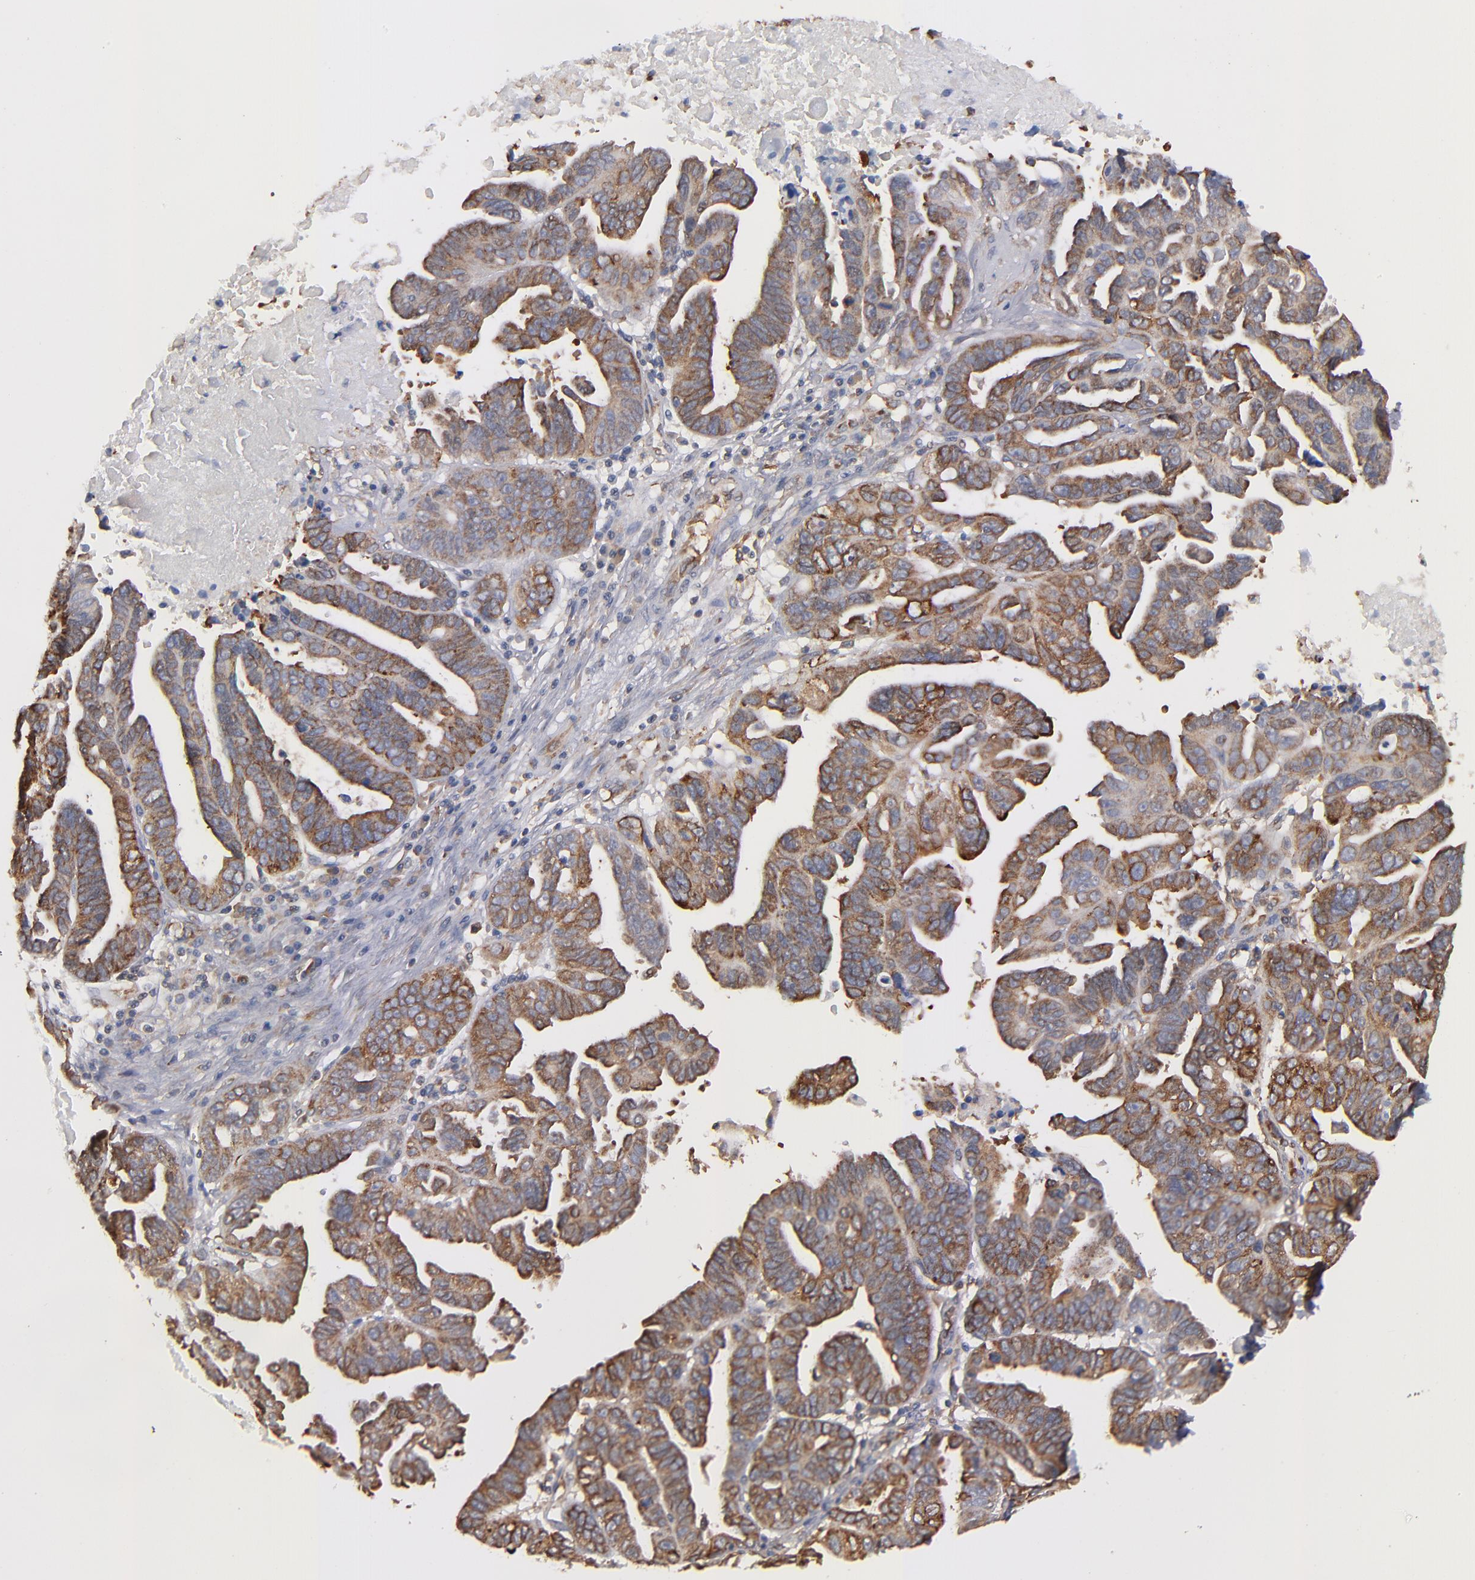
{"staining": {"intensity": "moderate", "quantity": ">75%", "location": "cytoplasmic/membranous"}, "tissue": "ovarian cancer", "cell_type": "Tumor cells", "image_type": "cancer", "snomed": [{"axis": "morphology", "description": "Carcinoma, endometroid"}, {"axis": "morphology", "description": "Cystadenocarcinoma, serous, NOS"}, {"axis": "topography", "description": "Ovary"}], "caption": "IHC image of neoplastic tissue: ovarian cancer stained using immunohistochemistry (IHC) demonstrates medium levels of moderate protein expression localized specifically in the cytoplasmic/membranous of tumor cells, appearing as a cytoplasmic/membranous brown color.", "gene": "KTN1", "patient": {"sex": "female", "age": 45}}